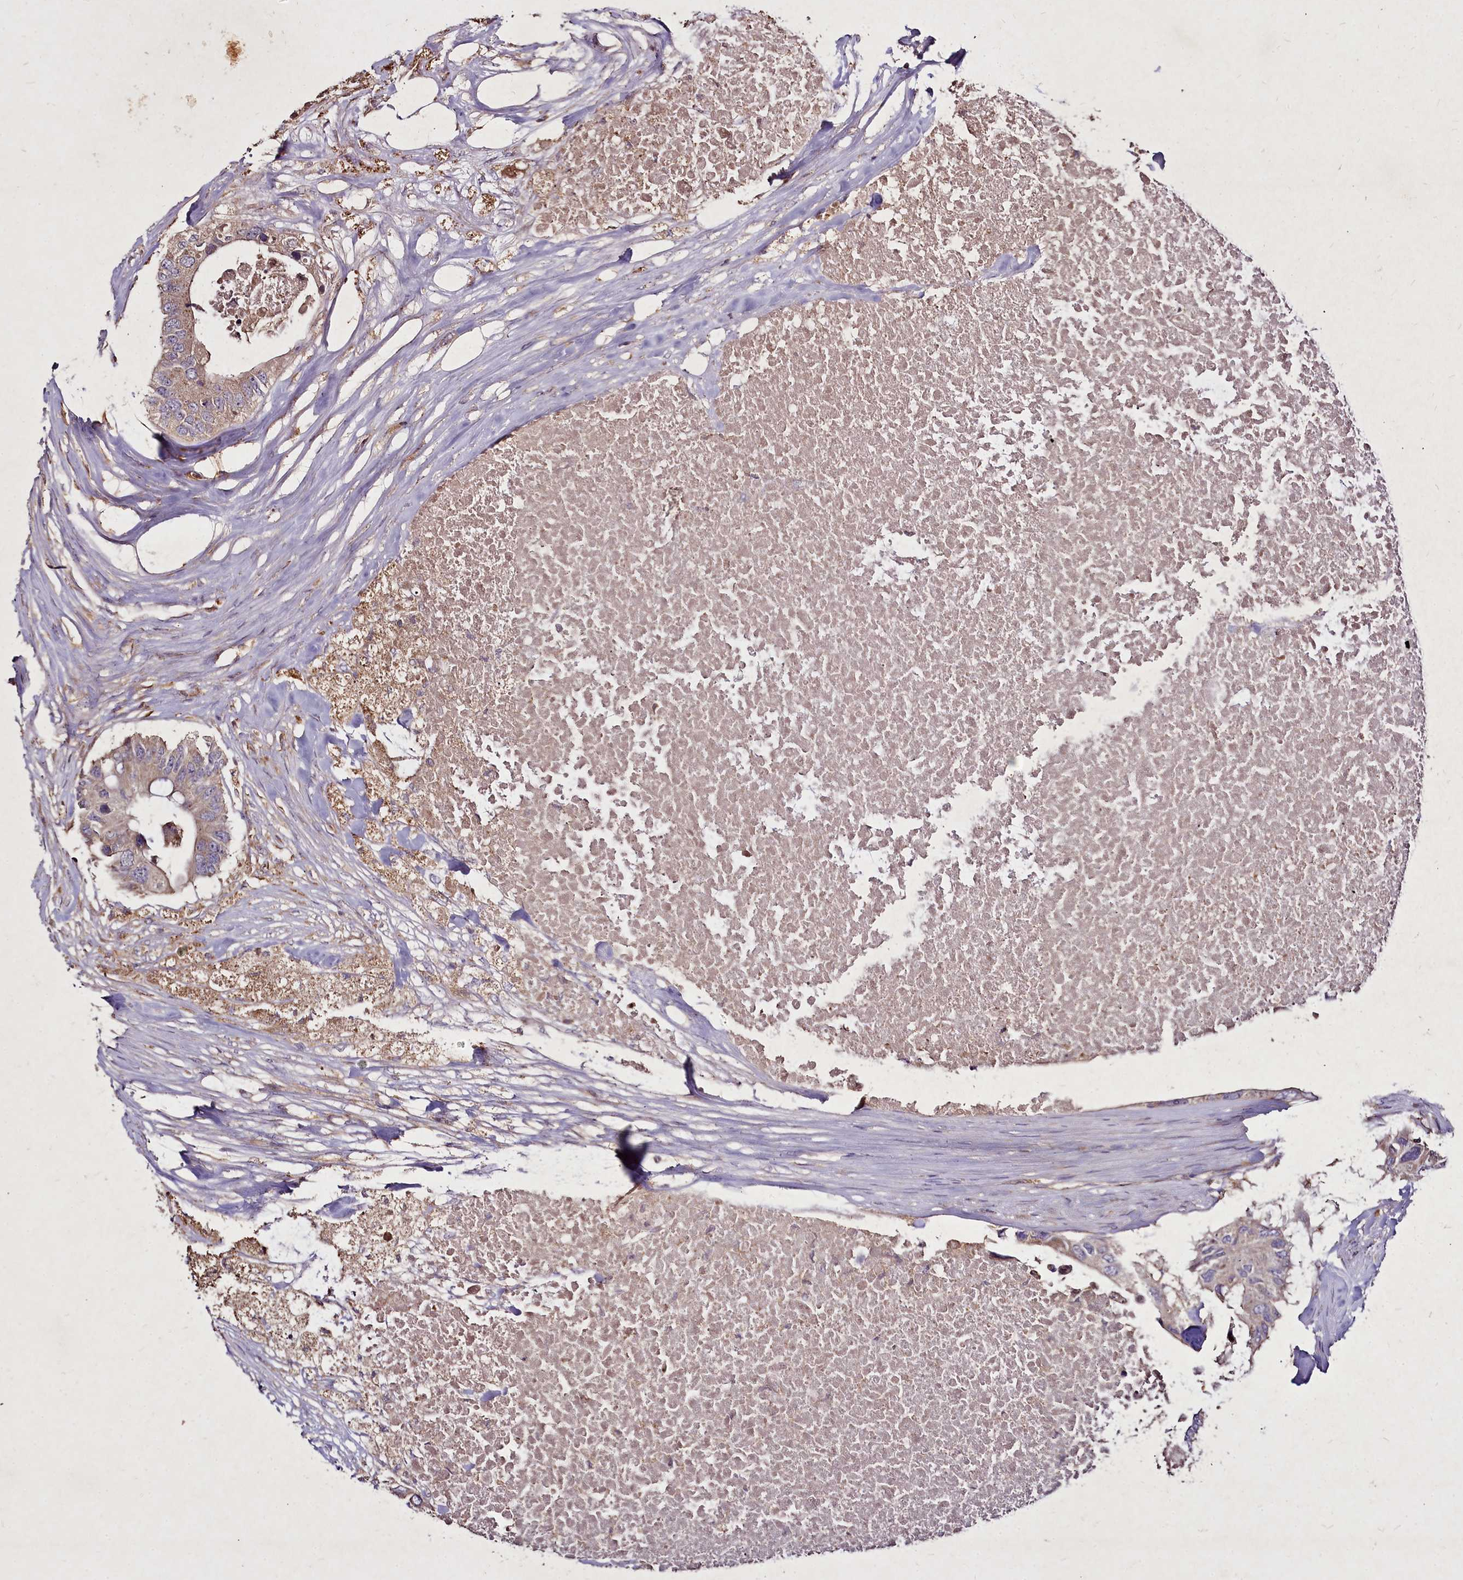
{"staining": {"intensity": "weak", "quantity": ">75%", "location": "cytoplasmic/membranous"}, "tissue": "colorectal cancer", "cell_type": "Tumor cells", "image_type": "cancer", "snomed": [{"axis": "morphology", "description": "Adenocarcinoma, NOS"}, {"axis": "topography", "description": "Colon"}], "caption": "A brown stain highlights weak cytoplasmic/membranous staining of a protein in human colorectal cancer (adenocarcinoma) tumor cells.", "gene": "NCKAP1L", "patient": {"sex": "male", "age": 71}}